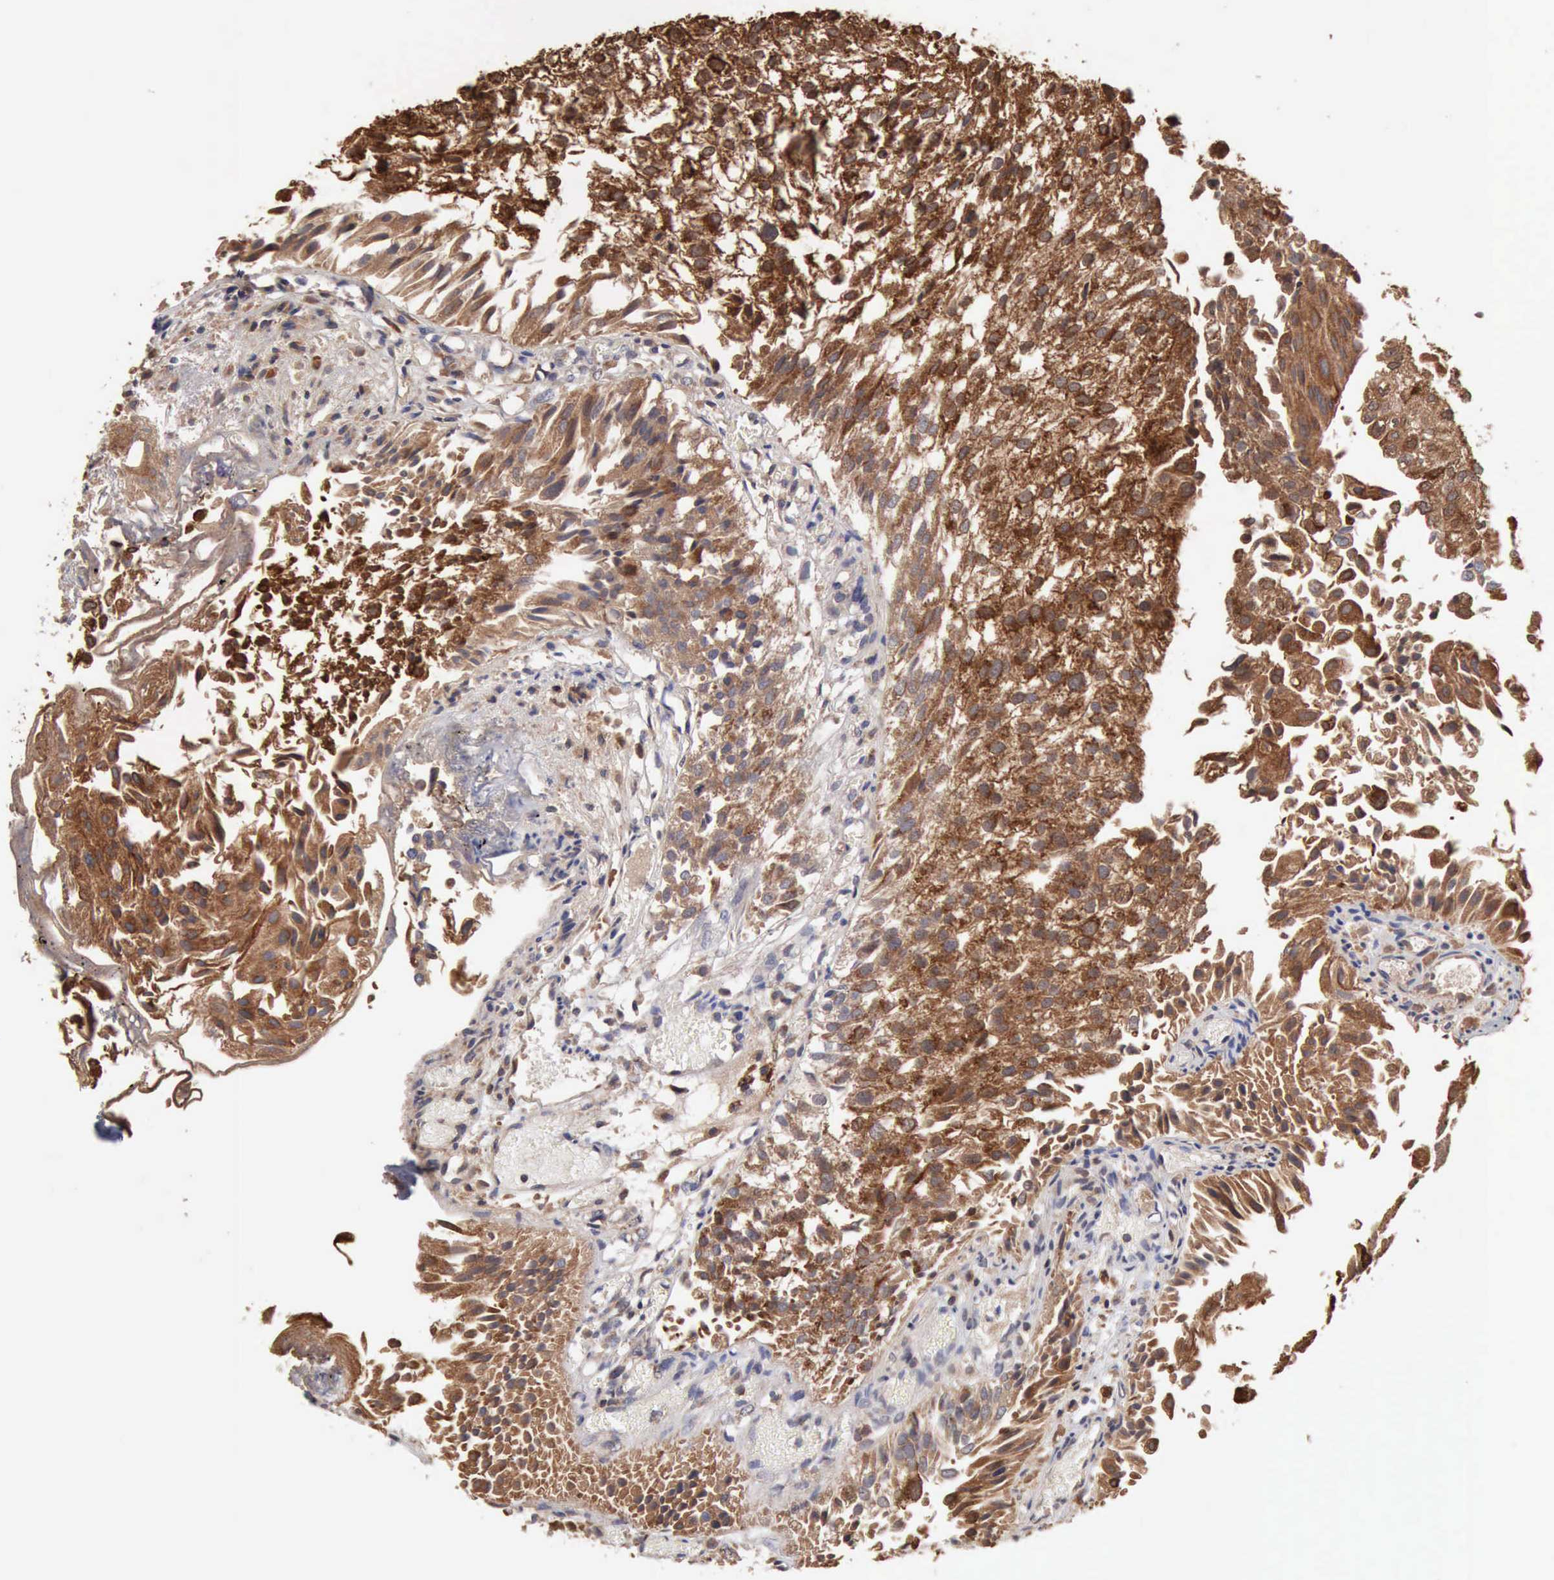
{"staining": {"intensity": "strong", "quantity": ">75%", "location": "cytoplasmic/membranous"}, "tissue": "urothelial cancer", "cell_type": "Tumor cells", "image_type": "cancer", "snomed": [{"axis": "morphology", "description": "Urothelial carcinoma, Low grade"}, {"axis": "topography", "description": "Urinary bladder"}], "caption": "Brown immunohistochemical staining in low-grade urothelial carcinoma exhibits strong cytoplasmic/membranous expression in approximately >75% of tumor cells.", "gene": "APOL2", "patient": {"sex": "female", "age": 89}}